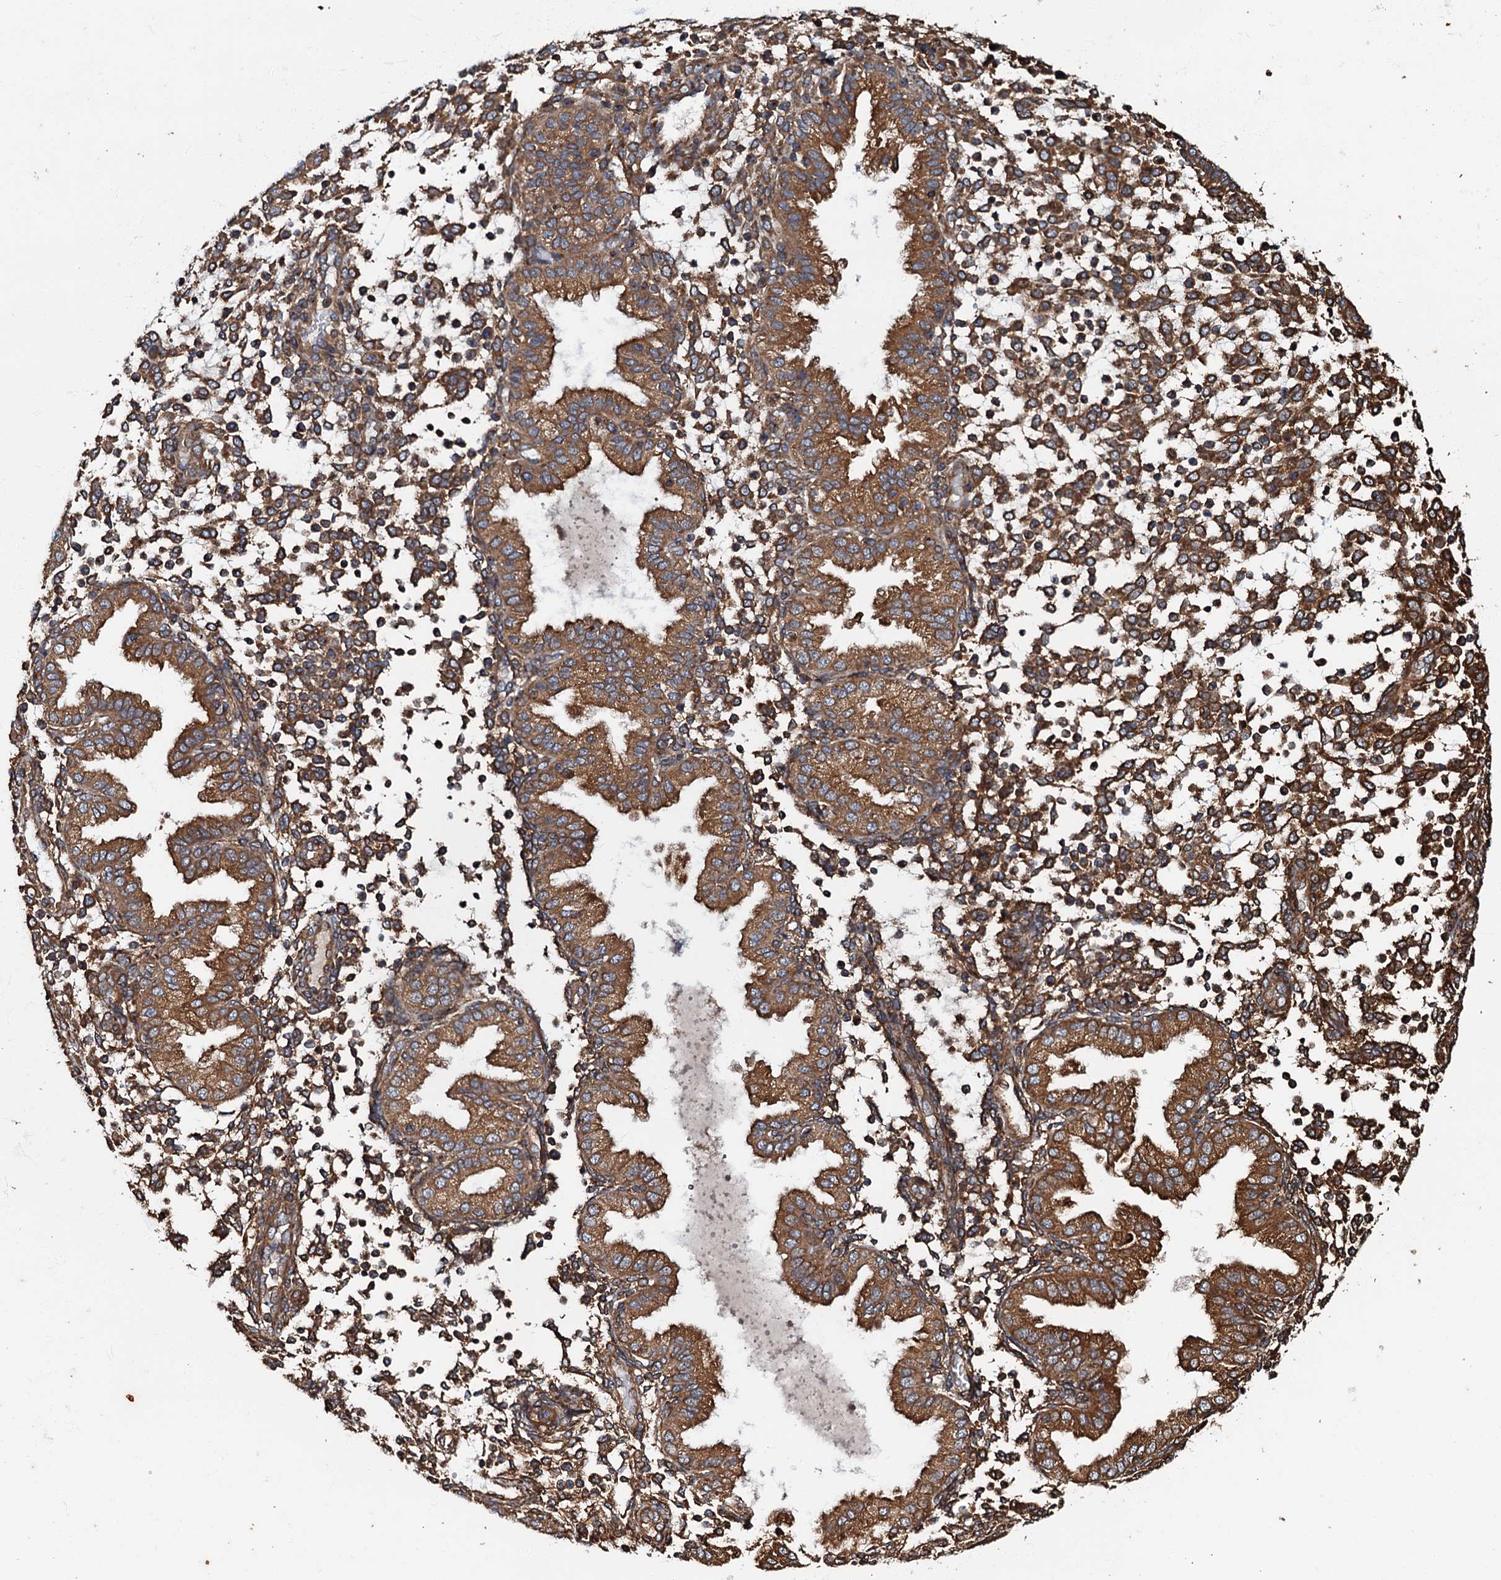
{"staining": {"intensity": "strong", "quantity": ">75%", "location": "cytoplasmic/membranous"}, "tissue": "endometrium", "cell_type": "Cells in endometrial stroma", "image_type": "normal", "snomed": [{"axis": "morphology", "description": "Normal tissue, NOS"}, {"axis": "topography", "description": "Endometrium"}], "caption": "IHC micrograph of unremarkable endometrium: endometrium stained using immunohistochemistry (IHC) reveals high levels of strong protein expression localized specifically in the cytoplasmic/membranous of cells in endometrial stroma, appearing as a cytoplasmic/membranous brown color.", "gene": "BLOC1S6", "patient": {"sex": "female", "age": 53}}